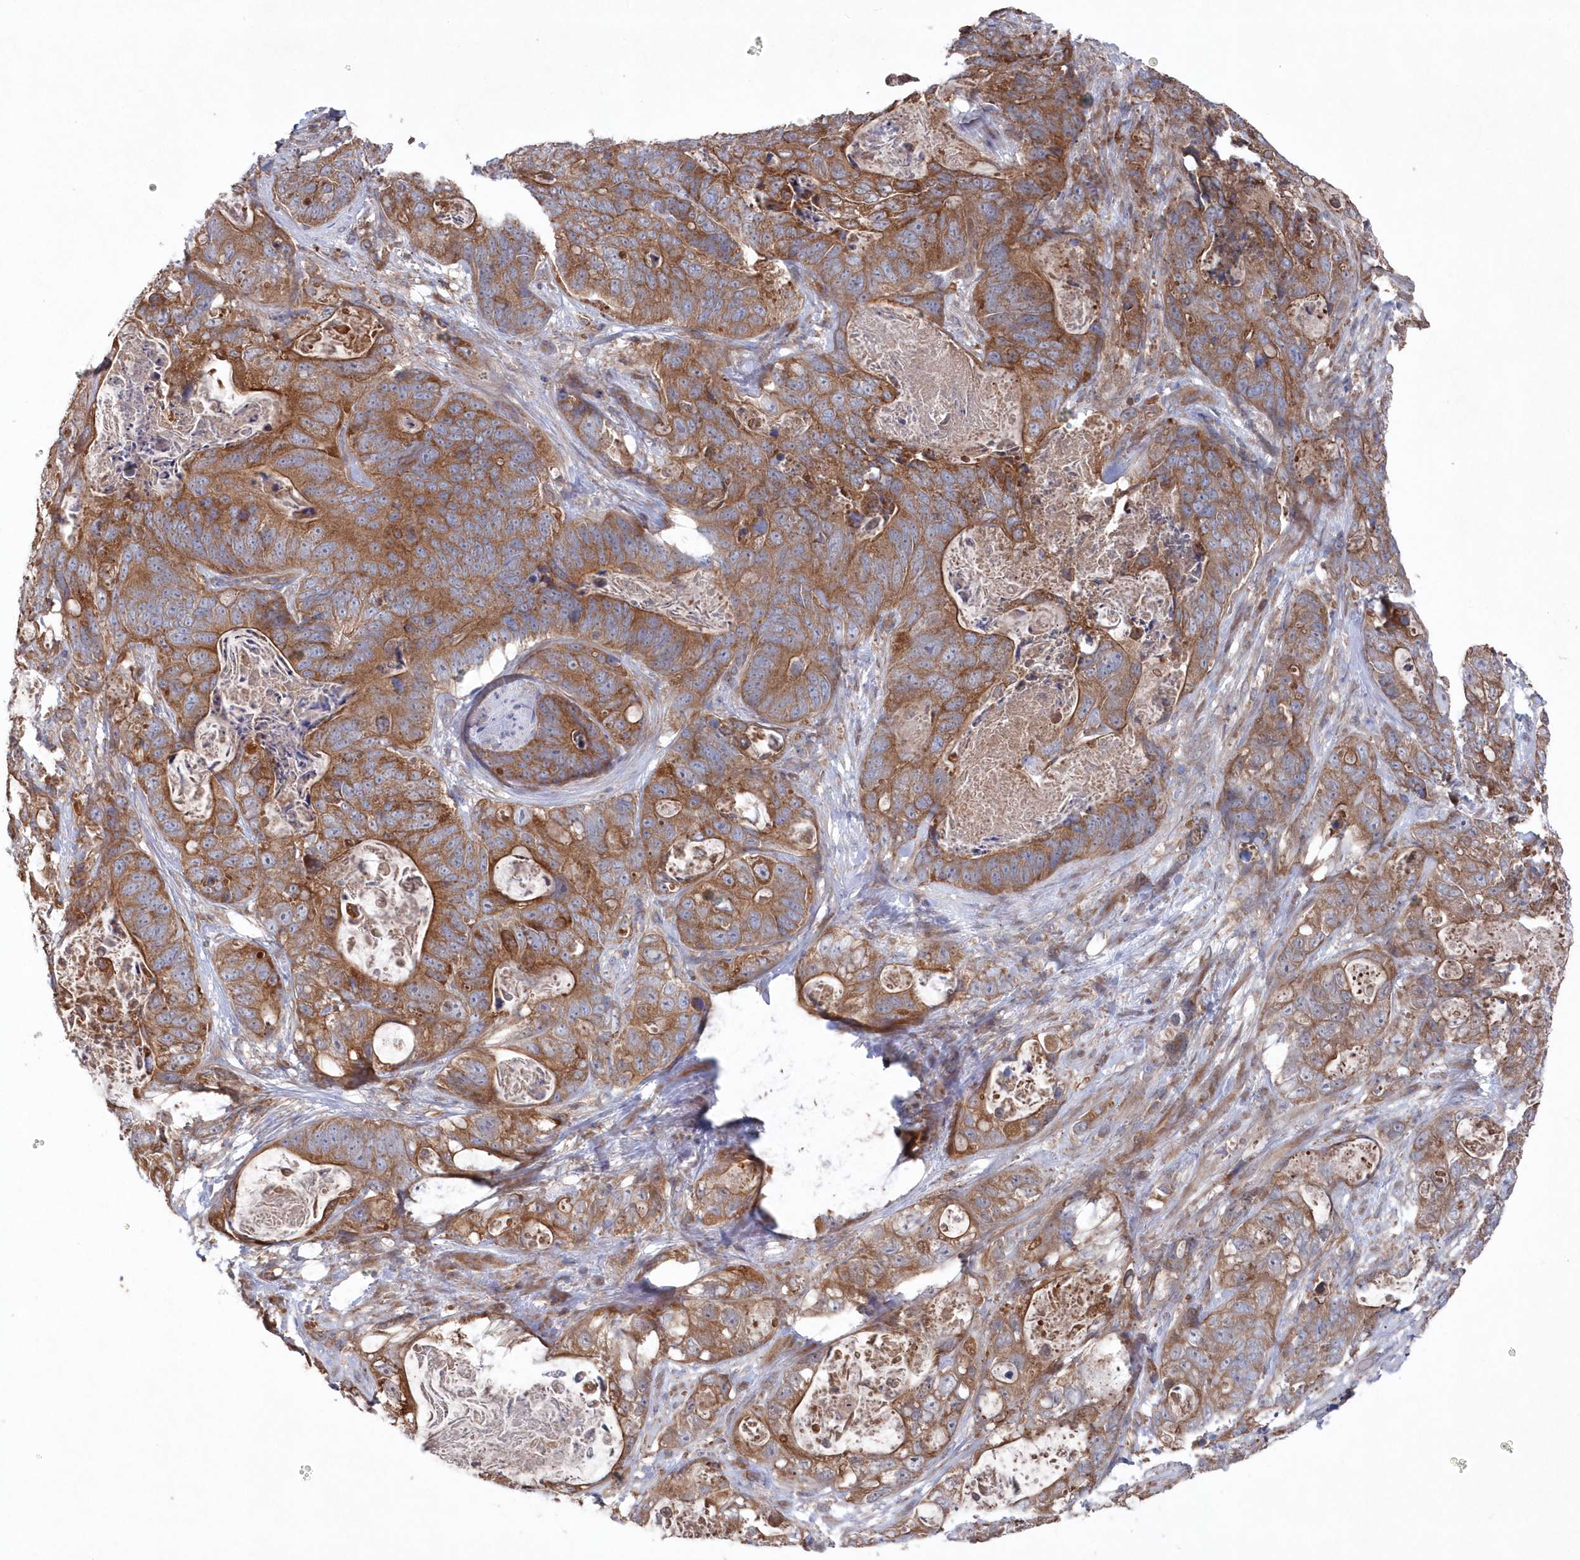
{"staining": {"intensity": "moderate", "quantity": ">75%", "location": "cytoplasmic/membranous"}, "tissue": "stomach cancer", "cell_type": "Tumor cells", "image_type": "cancer", "snomed": [{"axis": "morphology", "description": "Normal tissue, NOS"}, {"axis": "morphology", "description": "Adenocarcinoma, NOS"}, {"axis": "topography", "description": "Stomach"}], "caption": "Moderate cytoplasmic/membranous protein positivity is identified in approximately >75% of tumor cells in stomach cancer.", "gene": "ASNSD1", "patient": {"sex": "female", "age": 89}}